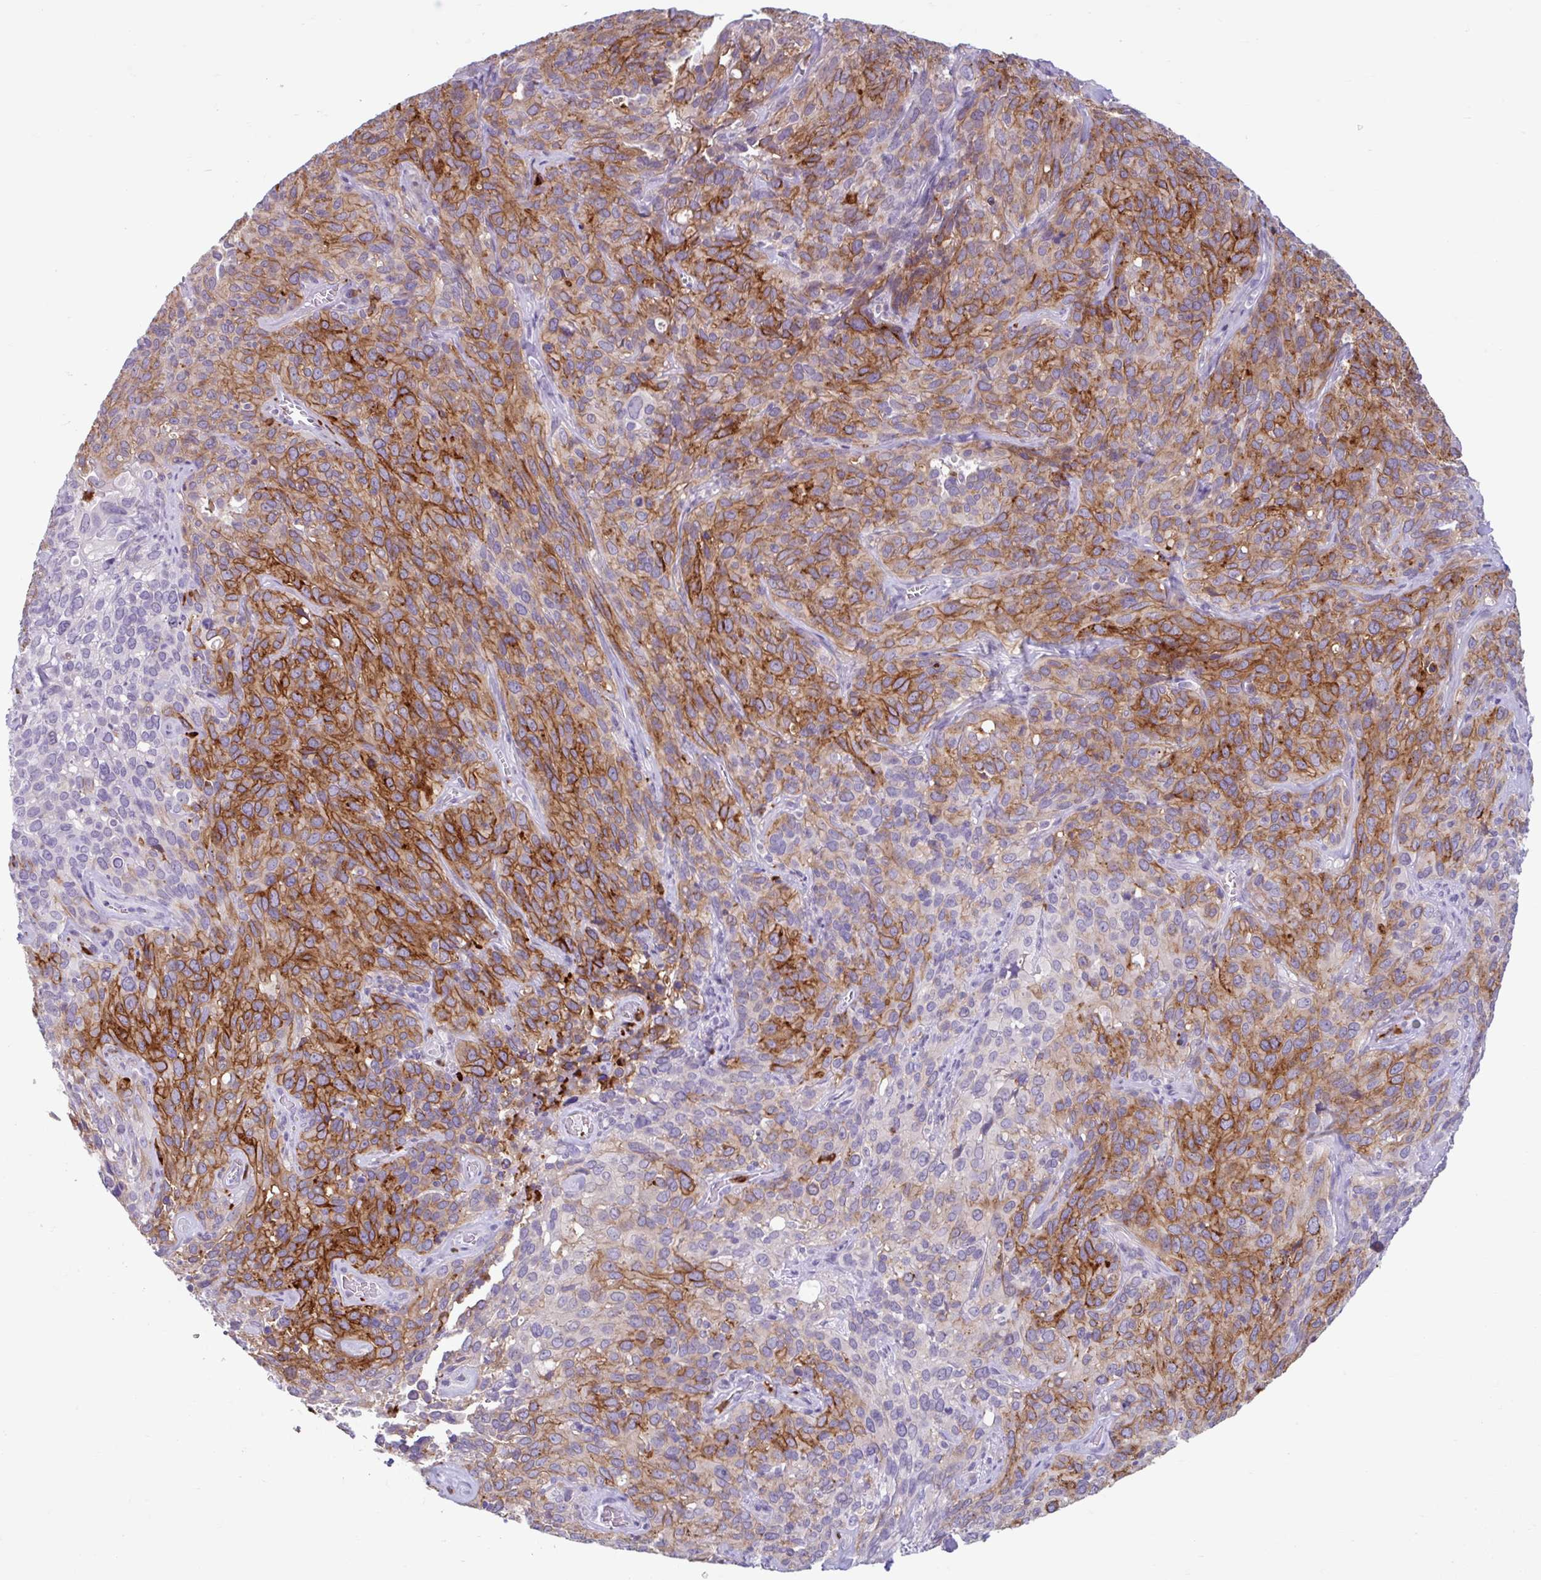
{"staining": {"intensity": "strong", "quantity": ">75%", "location": "cytoplasmic/membranous"}, "tissue": "cervical cancer", "cell_type": "Tumor cells", "image_type": "cancer", "snomed": [{"axis": "morphology", "description": "Squamous cell carcinoma, NOS"}, {"axis": "topography", "description": "Cervix"}], "caption": "There is high levels of strong cytoplasmic/membranous staining in tumor cells of cervical cancer (squamous cell carcinoma), as demonstrated by immunohistochemical staining (brown color).", "gene": "CEP120", "patient": {"sex": "female", "age": 51}}